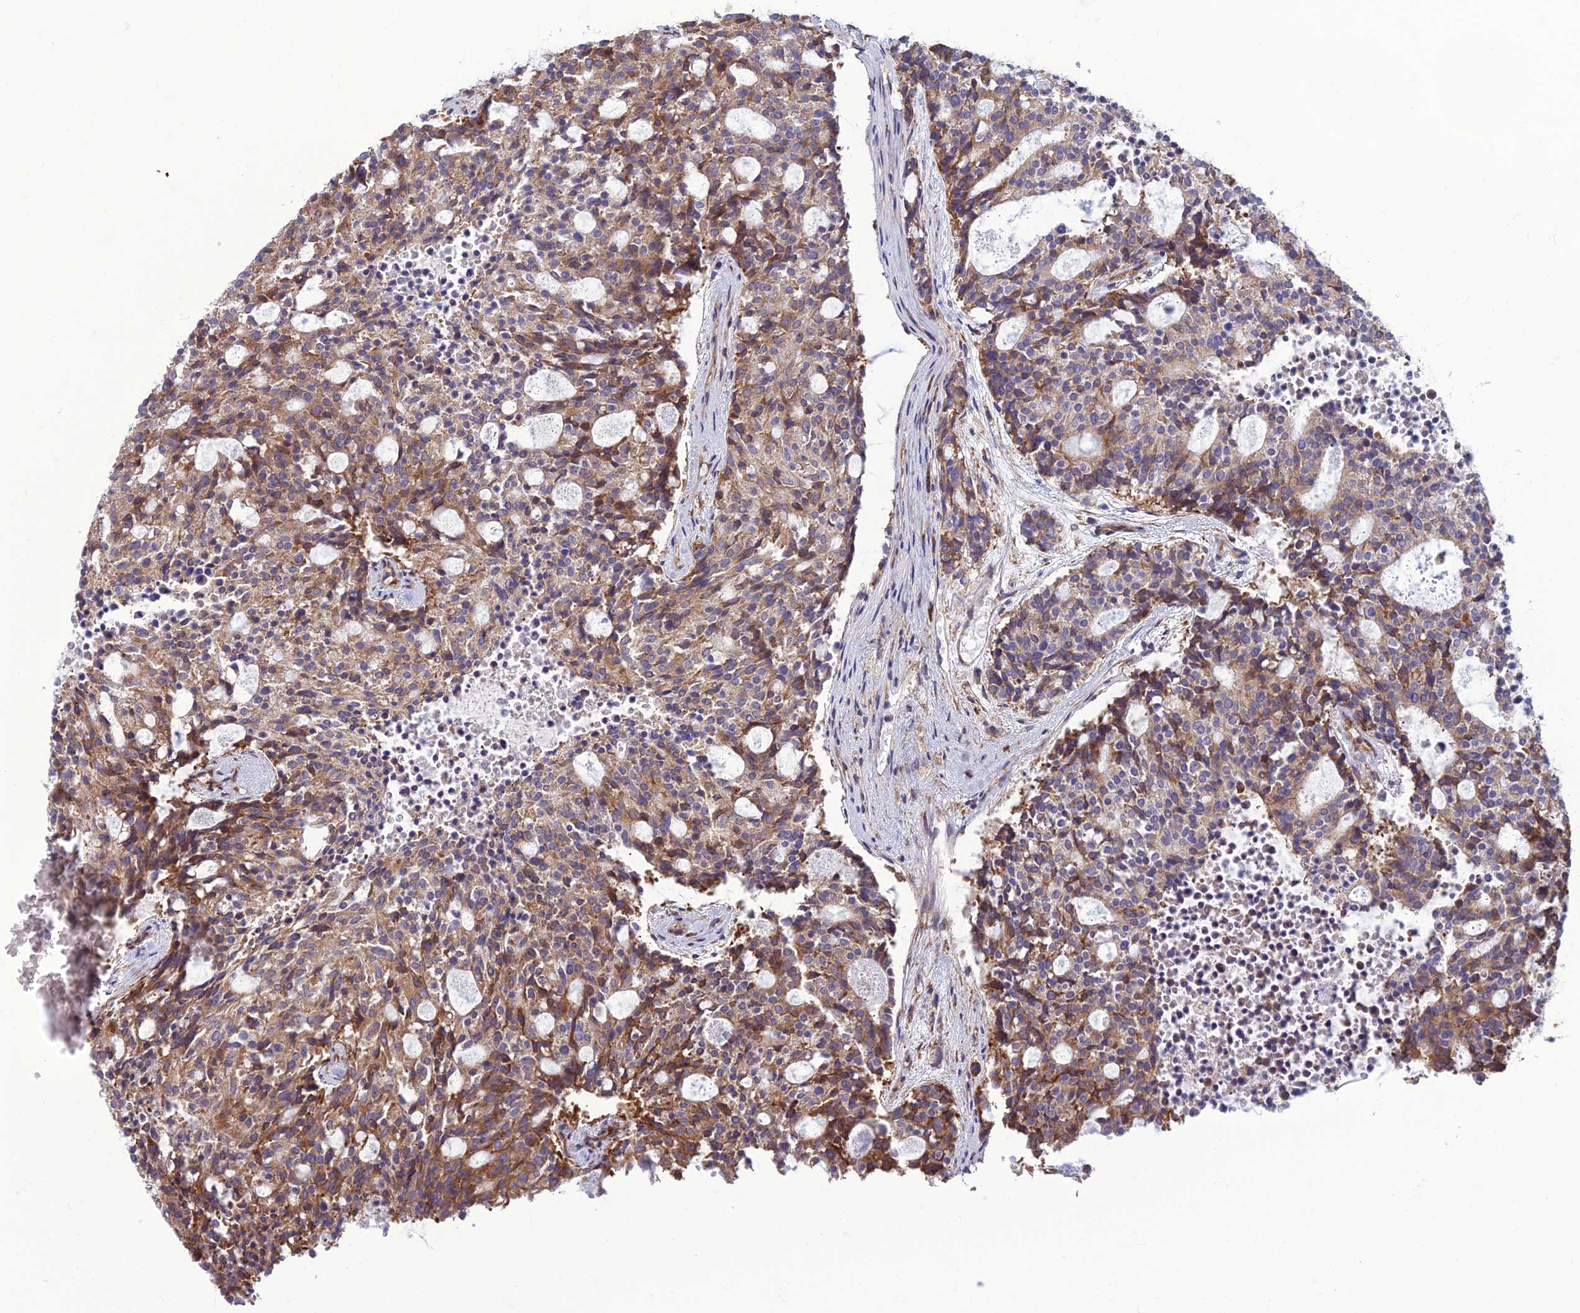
{"staining": {"intensity": "moderate", "quantity": ">75%", "location": "cytoplasmic/membranous"}, "tissue": "carcinoid", "cell_type": "Tumor cells", "image_type": "cancer", "snomed": [{"axis": "morphology", "description": "Carcinoid, malignant, NOS"}, {"axis": "topography", "description": "Pancreas"}], "caption": "Protein staining of malignant carcinoid tissue displays moderate cytoplasmic/membranous positivity in about >75% of tumor cells. The protein is shown in brown color, while the nuclei are stained blue.", "gene": "RPL17-C18orf32", "patient": {"sex": "female", "age": 54}}